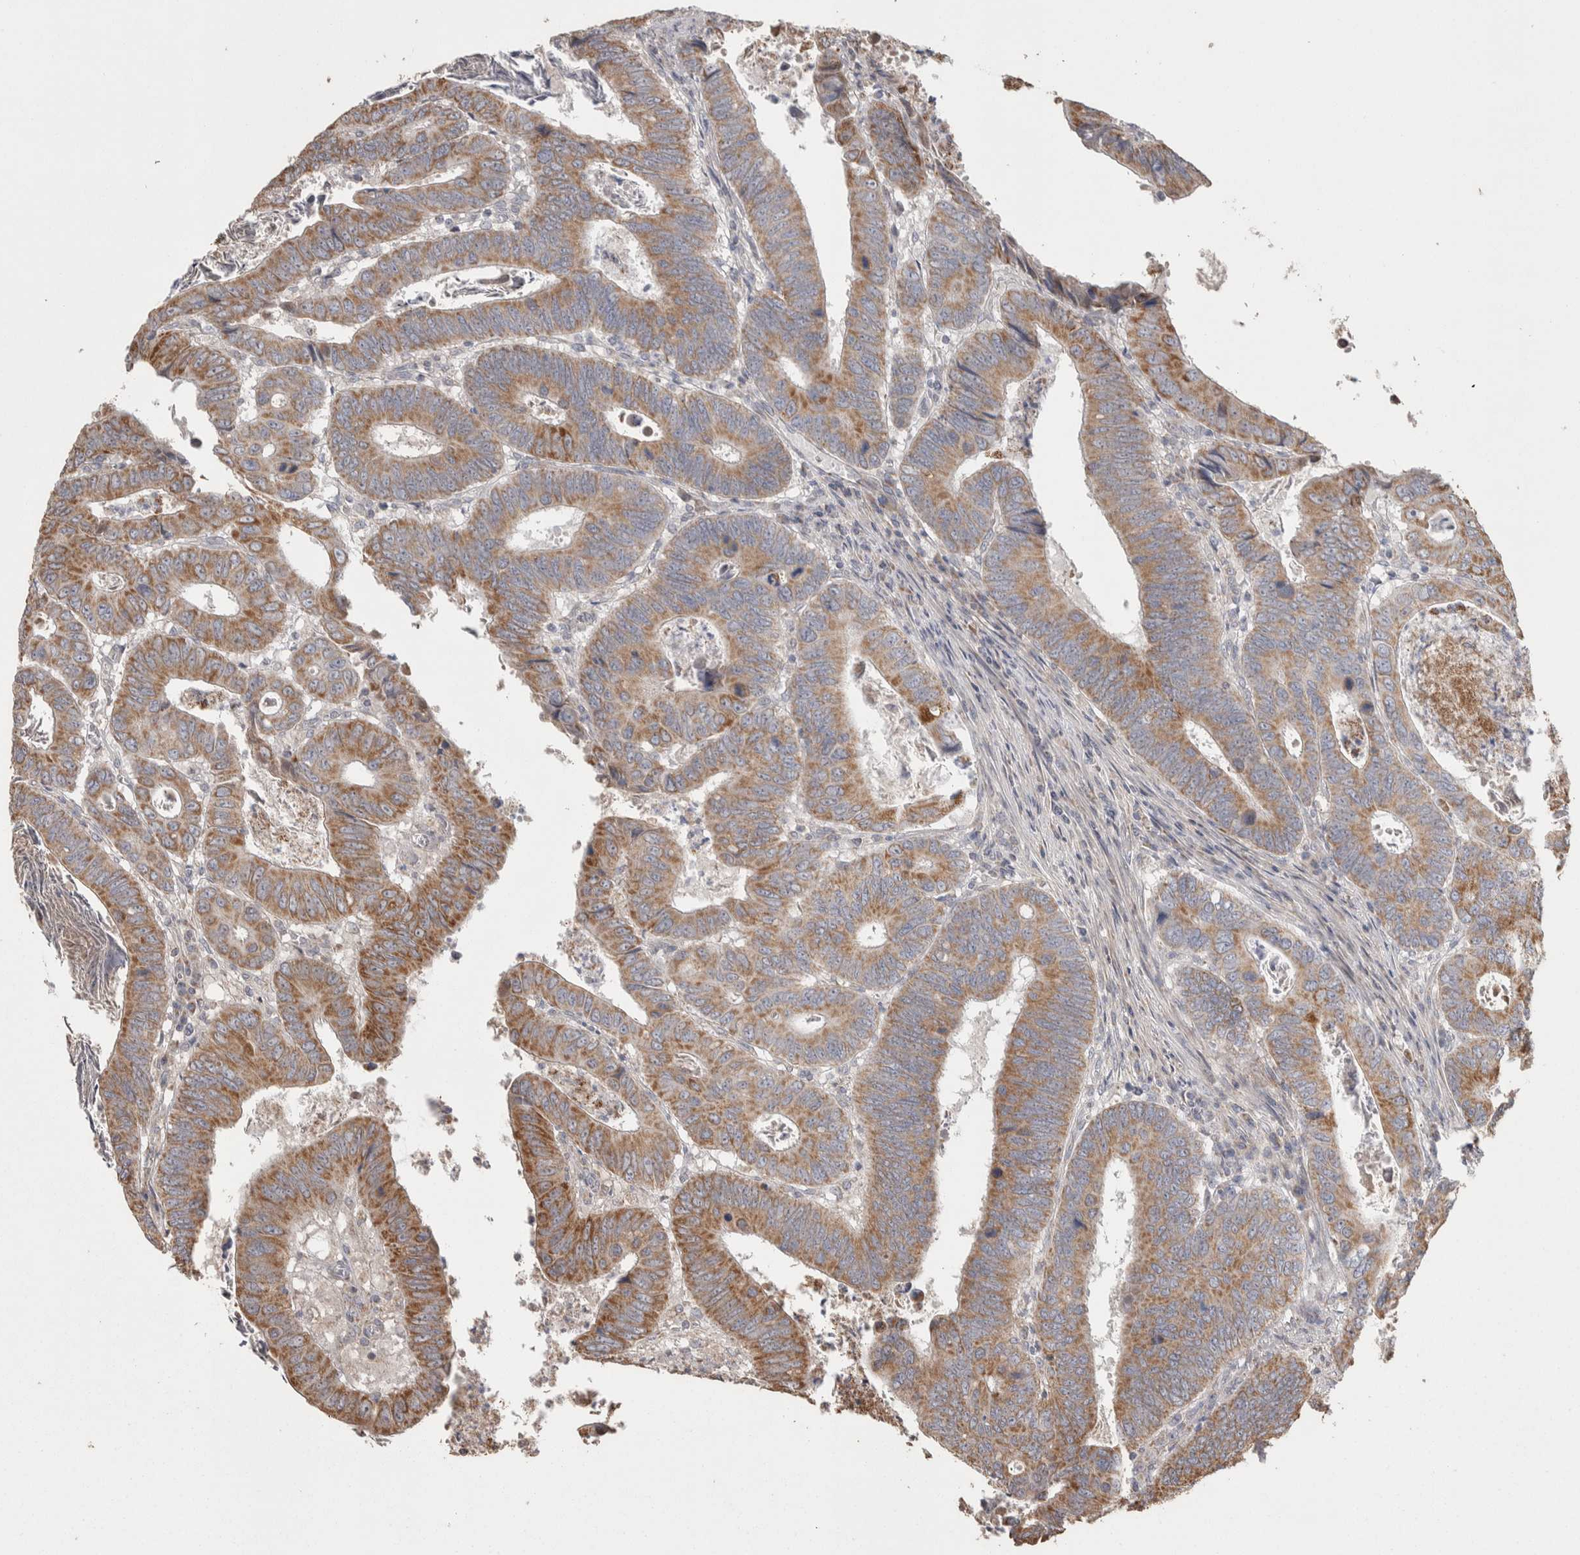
{"staining": {"intensity": "moderate", "quantity": ">75%", "location": "cytoplasmic/membranous"}, "tissue": "colorectal cancer", "cell_type": "Tumor cells", "image_type": "cancer", "snomed": [{"axis": "morphology", "description": "Adenocarcinoma, NOS"}, {"axis": "topography", "description": "Colon"}], "caption": "Immunohistochemistry micrograph of neoplastic tissue: colorectal cancer (adenocarcinoma) stained using immunohistochemistry (IHC) demonstrates medium levels of moderate protein expression localized specifically in the cytoplasmic/membranous of tumor cells, appearing as a cytoplasmic/membranous brown color.", "gene": "SCO1", "patient": {"sex": "male", "age": 72}}